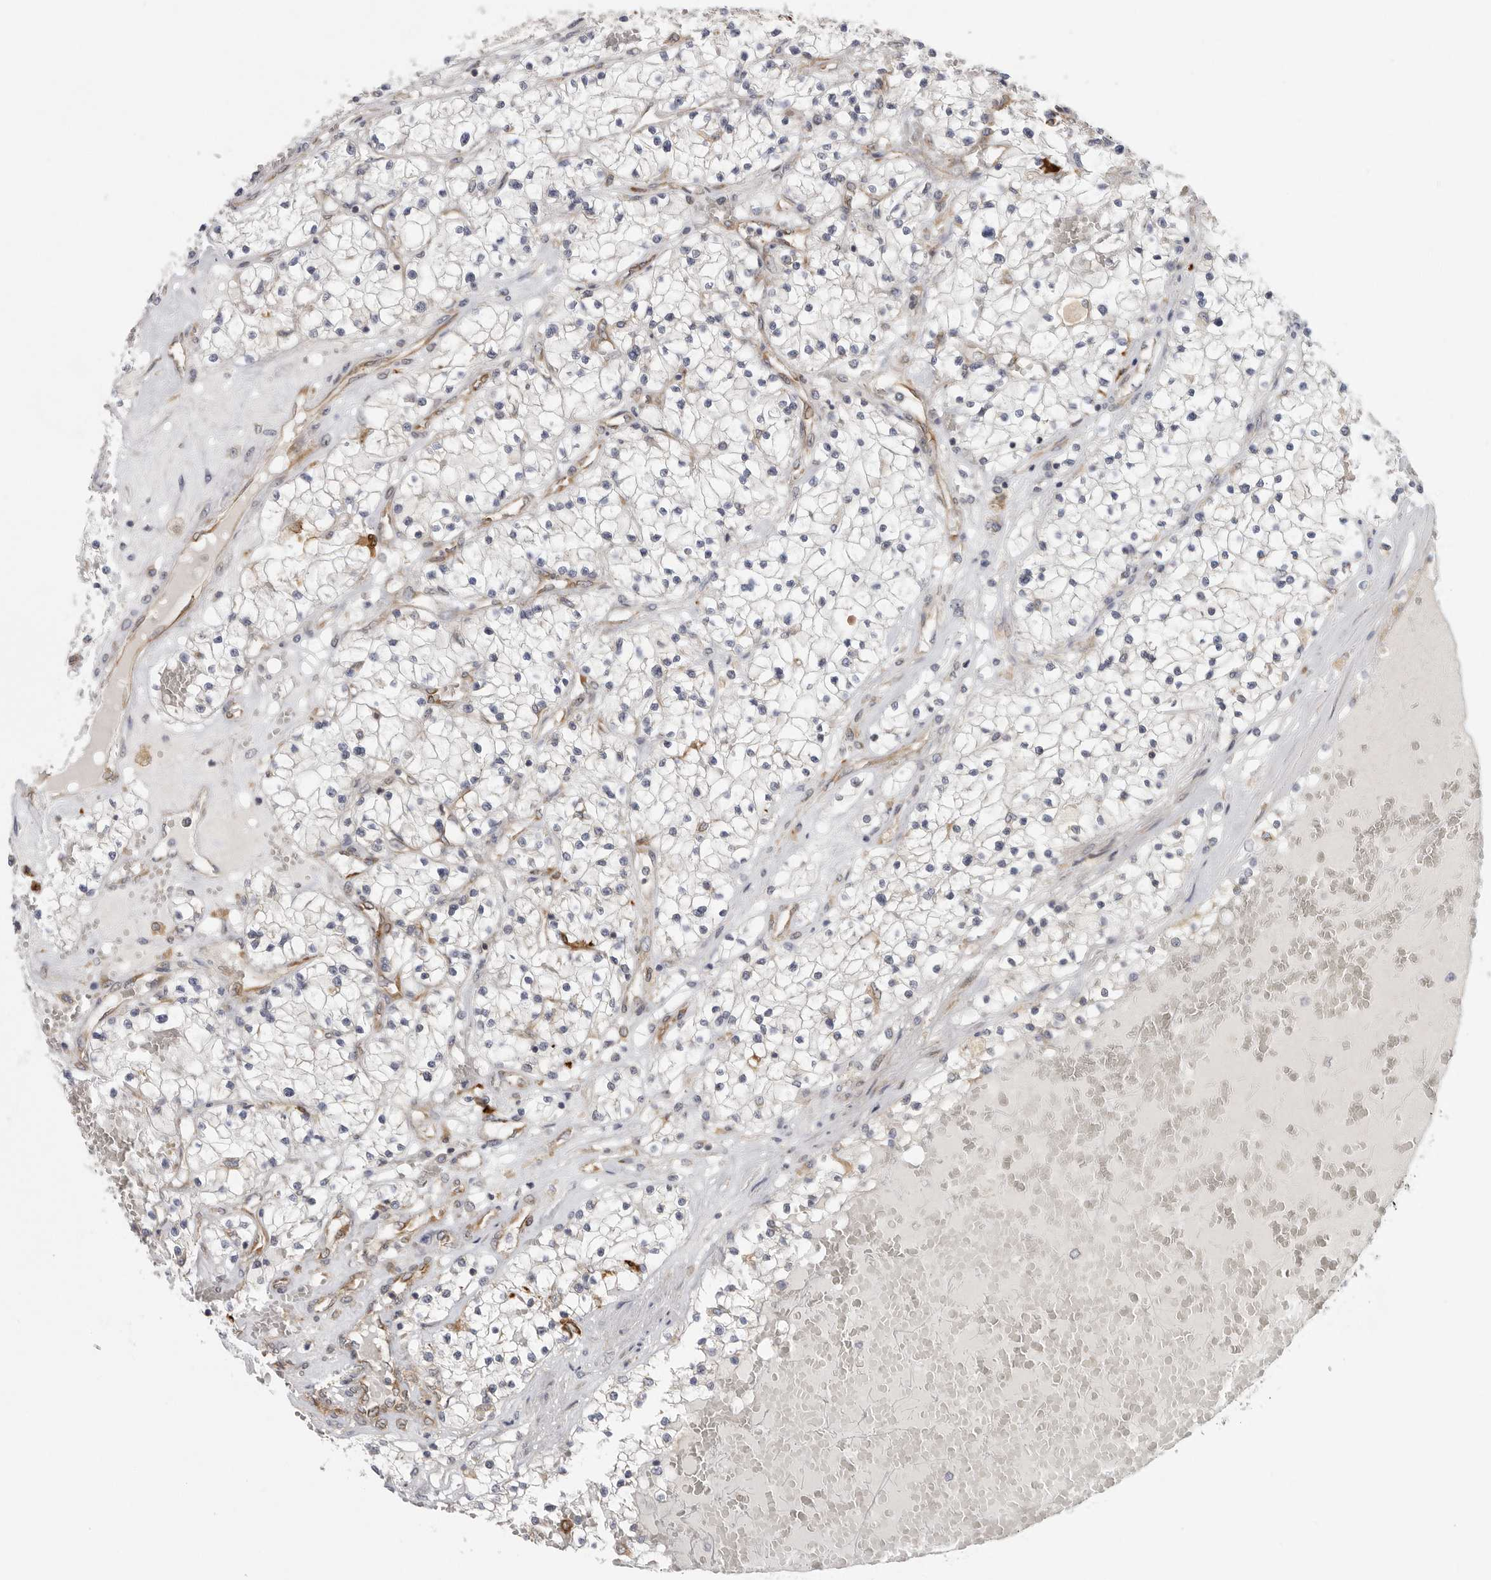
{"staining": {"intensity": "negative", "quantity": "none", "location": "none"}, "tissue": "renal cancer", "cell_type": "Tumor cells", "image_type": "cancer", "snomed": [{"axis": "morphology", "description": "Normal tissue, NOS"}, {"axis": "morphology", "description": "Adenocarcinoma, NOS"}, {"axis": "topography", "description": "Kidney"}], "caption": "A high-resolution micrograph shows immunohistochemistry (IHC) staining of renal cancer (adenocarcinoma), which displays no significant staining in tumor cells. Brightfield microscopy of immunohistochemistry (IHC) stained with DAB (3,3'-diaminobenzidine) (brown) and hematoxylin (blue), captured at high magnification.", "gene": "BCAP29", "patient": {"sex": "male", "age": 68}}